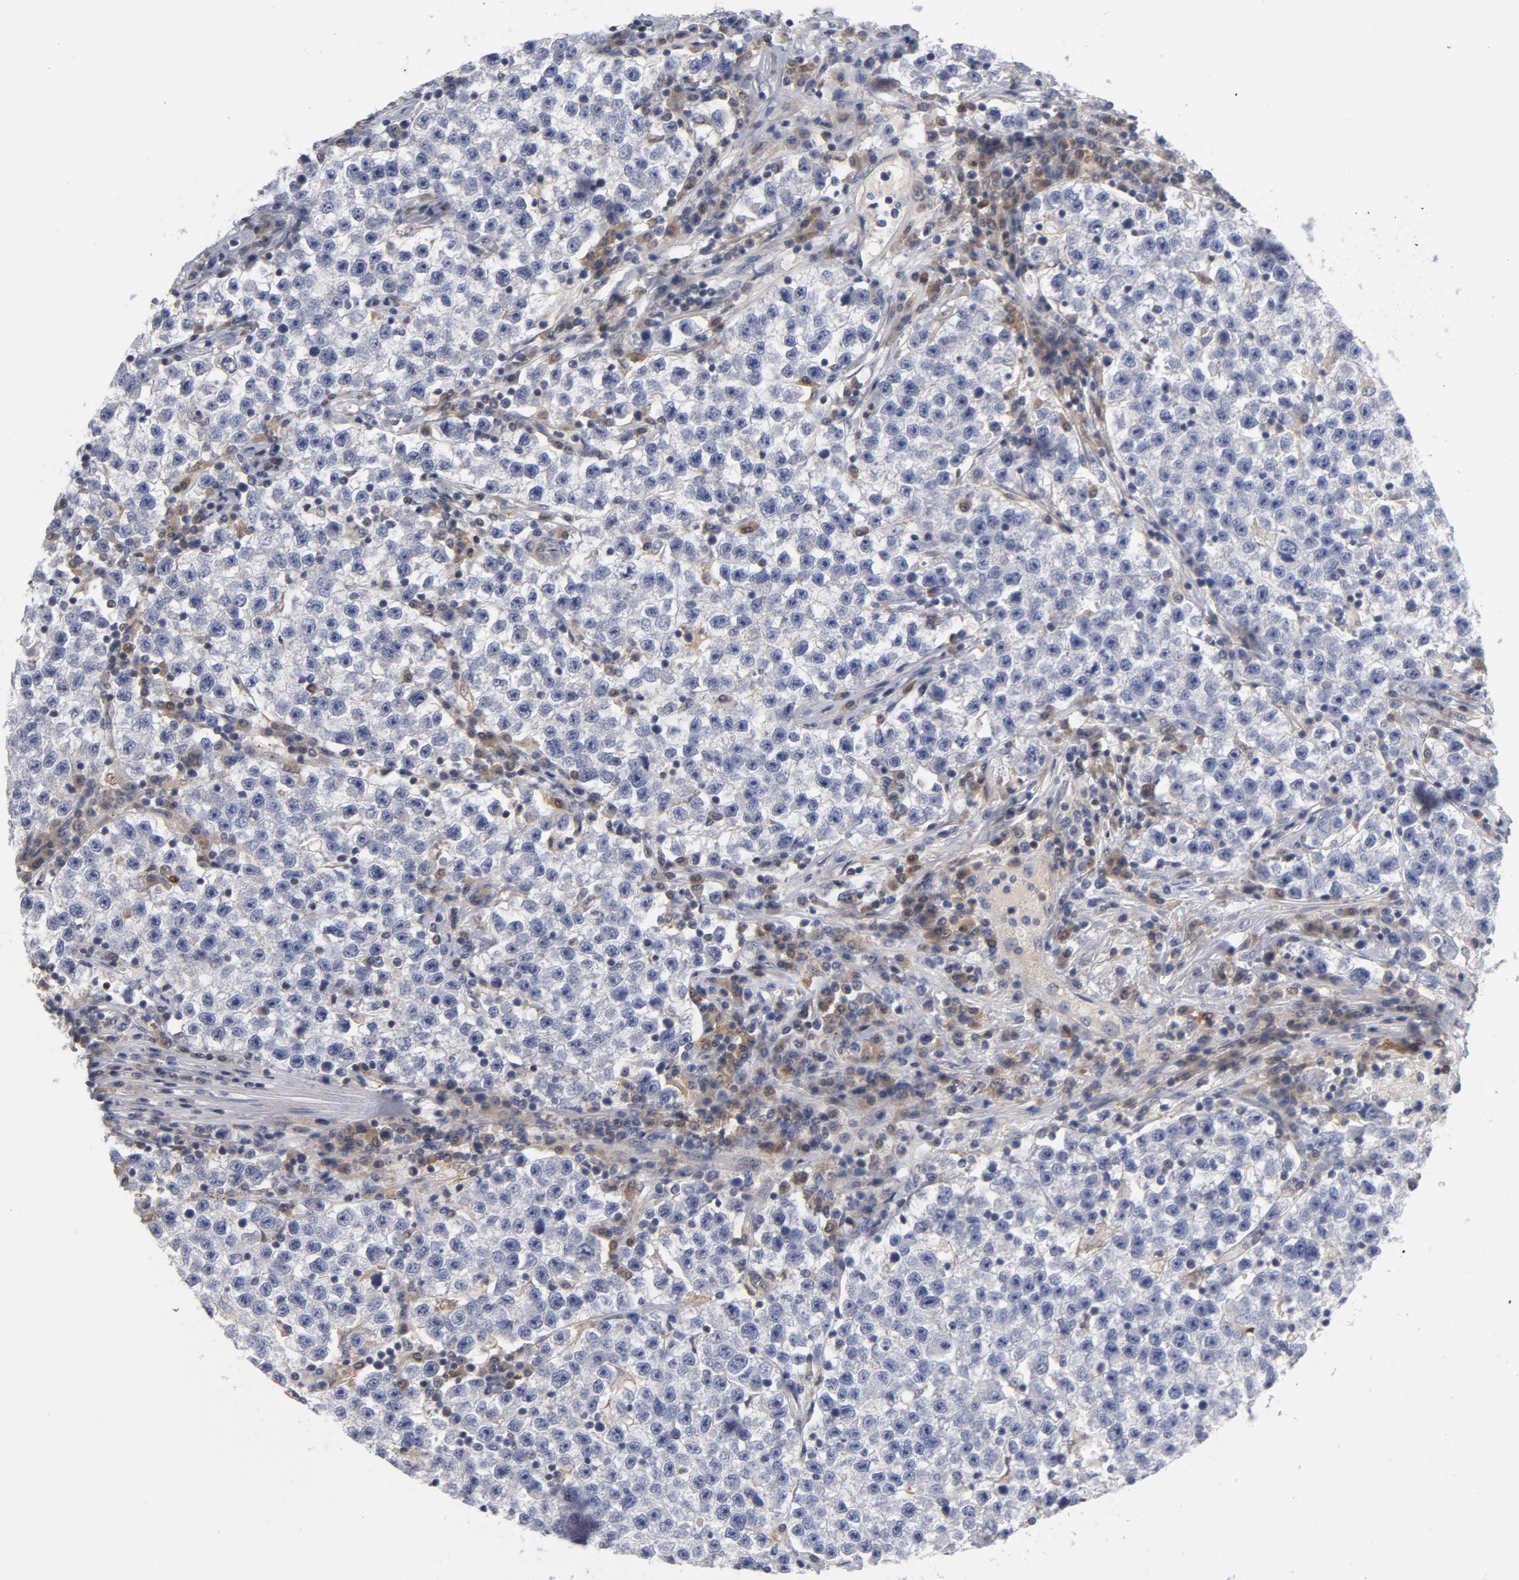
{"staining": {"intensity": "negative", "quantity": "none", "location": "none"}, "tissue": "testis cancer", "cell_type": "Tumor cells", "image_type": "cancer", "snomed": [{"axis": "morphology", "description": "Seminoma, NOS"}, {"axis": "topography", "description": "Testis"}], "caption": "High power microscopy micrograph of an IHC image of testis cancer, revealing no significant expression in tumor cells.", "gene": "TRADD", "patient": {"sex": "male", "age": 22}}